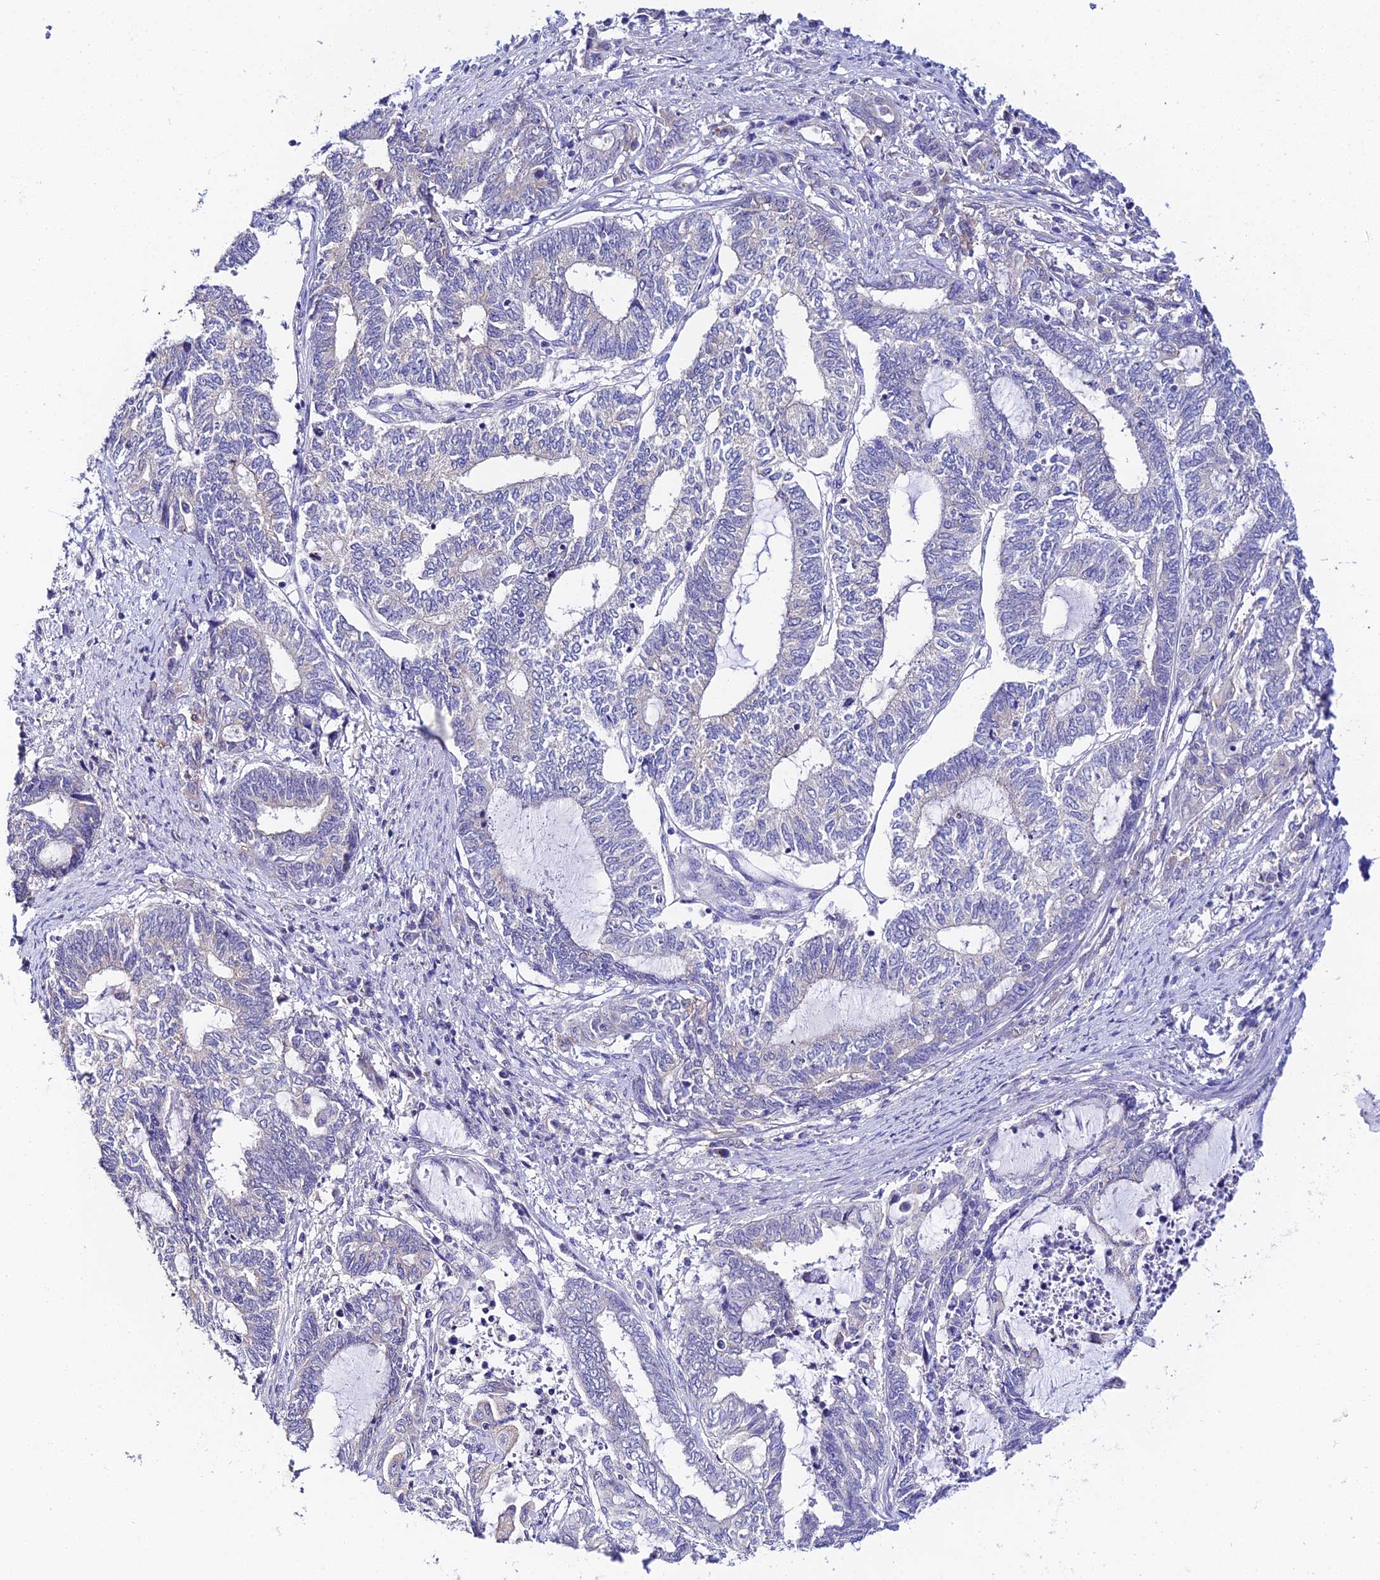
{"staining": {"intensity": "negative", "quantity": "none", "location": "none"}, "tissue": "endometrial cancer", "cell_type": "Tumor cells", "image_type": "cancer", "snomed": [{"axis": "morphology", "description": "Adenocarcinoma, NOS"}, {"axis": "topography", "description": "Uterus"}, {"axis": "topography", "description": "Endometrium"}], "caption": "Histopathology image shows no significant protein staining in tumor cells of adenocarcinoma (endometrial).", "gene": "ATG16L2", "patient": {"sex": "female", "age": 70}}